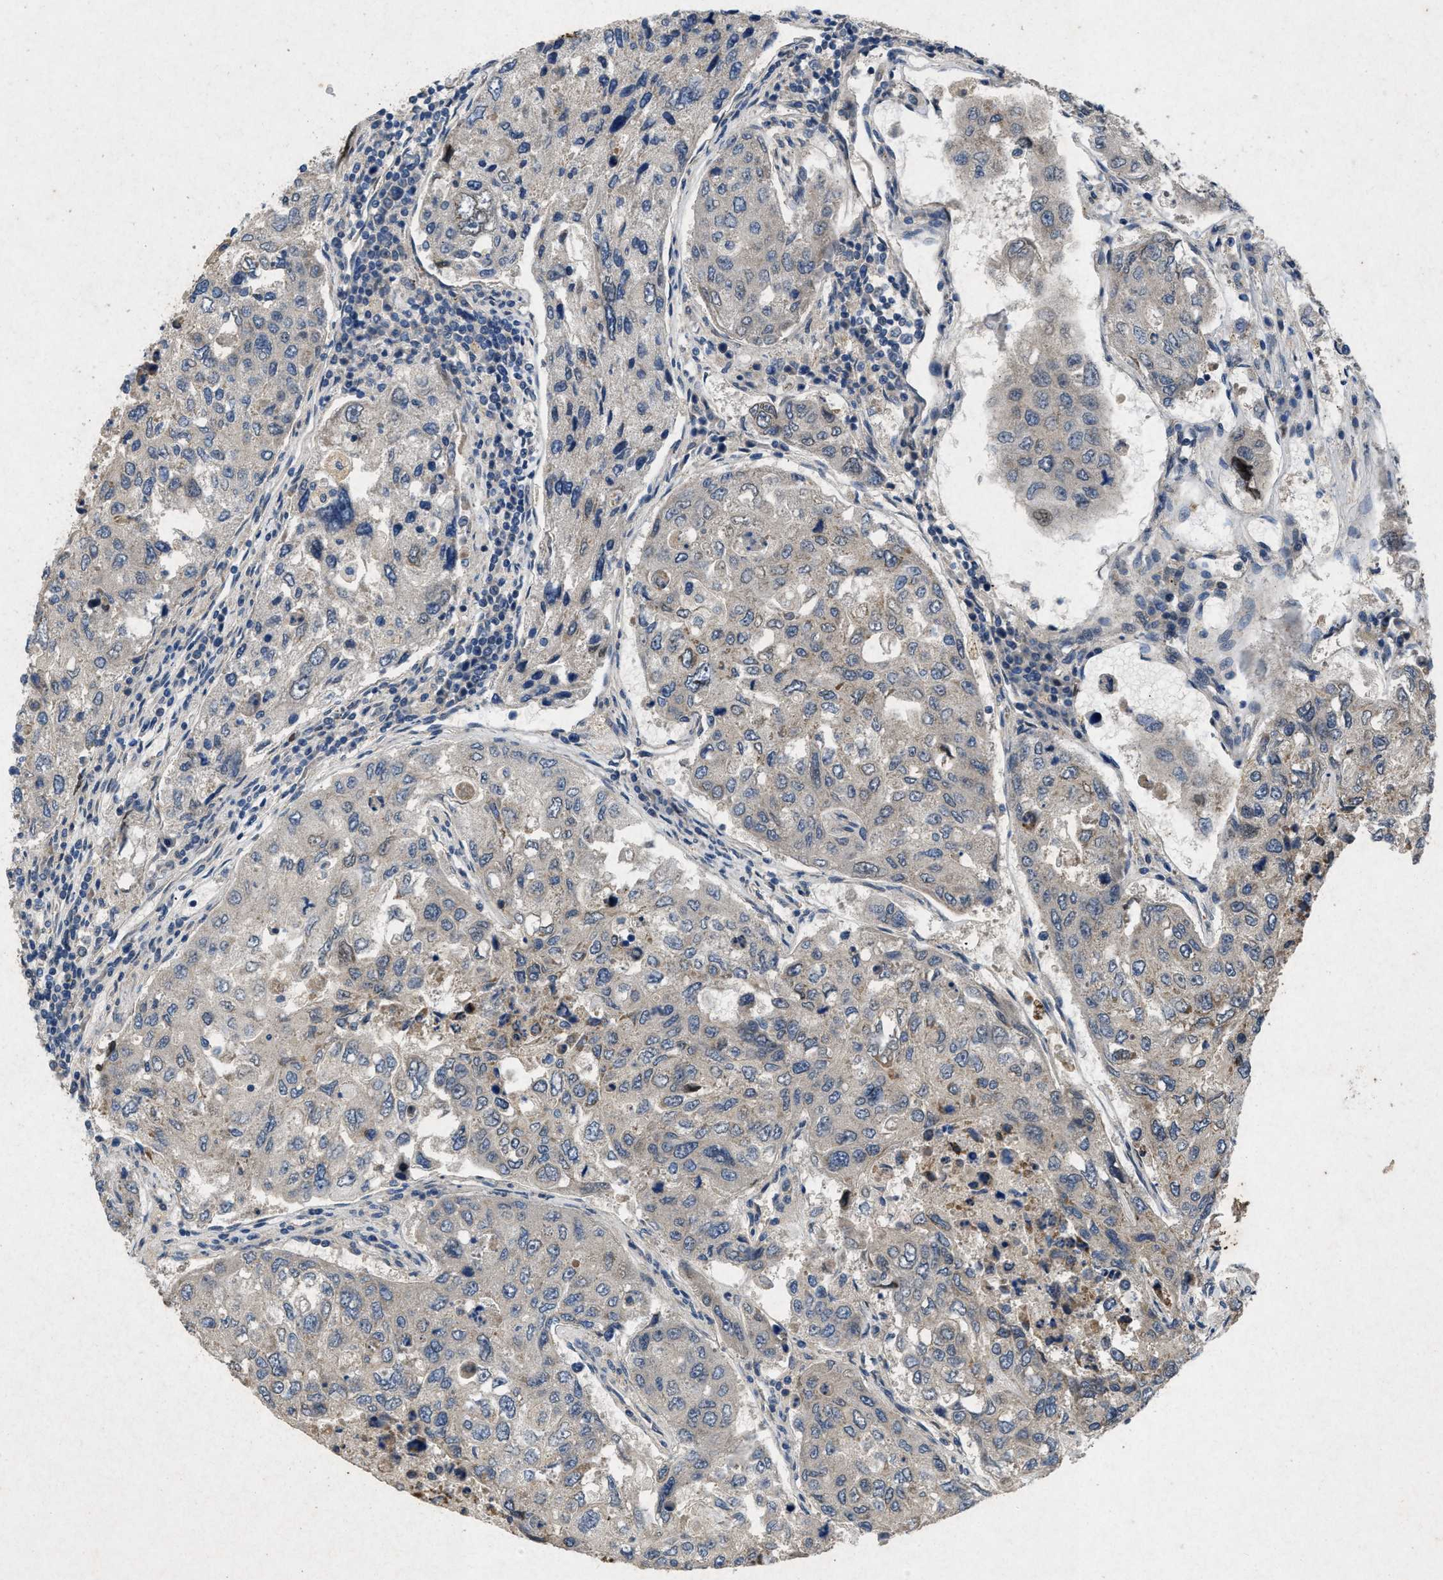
{"staining": {"intensity": "negative", "quantity": "none", "location": "none"}, "tissue": "urothelial cancer", "cell_type": "Tumor cells", "image_type": "cancer", "snomed": [{"axis": "morphology", "description": "Urothelial carcinoma, High grade"}, {"axis": "topography", "description": "Lymph node"}, {"axis": "topography", "description": "Urinary bladder"}], "caption": "Histopathology image shows no significant protein staining in tumor cells of urothelial carcinoma (high-grade). The staining was performed using DAB (3,3'-diaminobenzidine) to visualize the protein expression in brown, while the nuclei were stained in blue with hematoxylin (Magnification: 20x).", "gene": "PRKG2", "patient": {"sex": "male", "age": 51}}